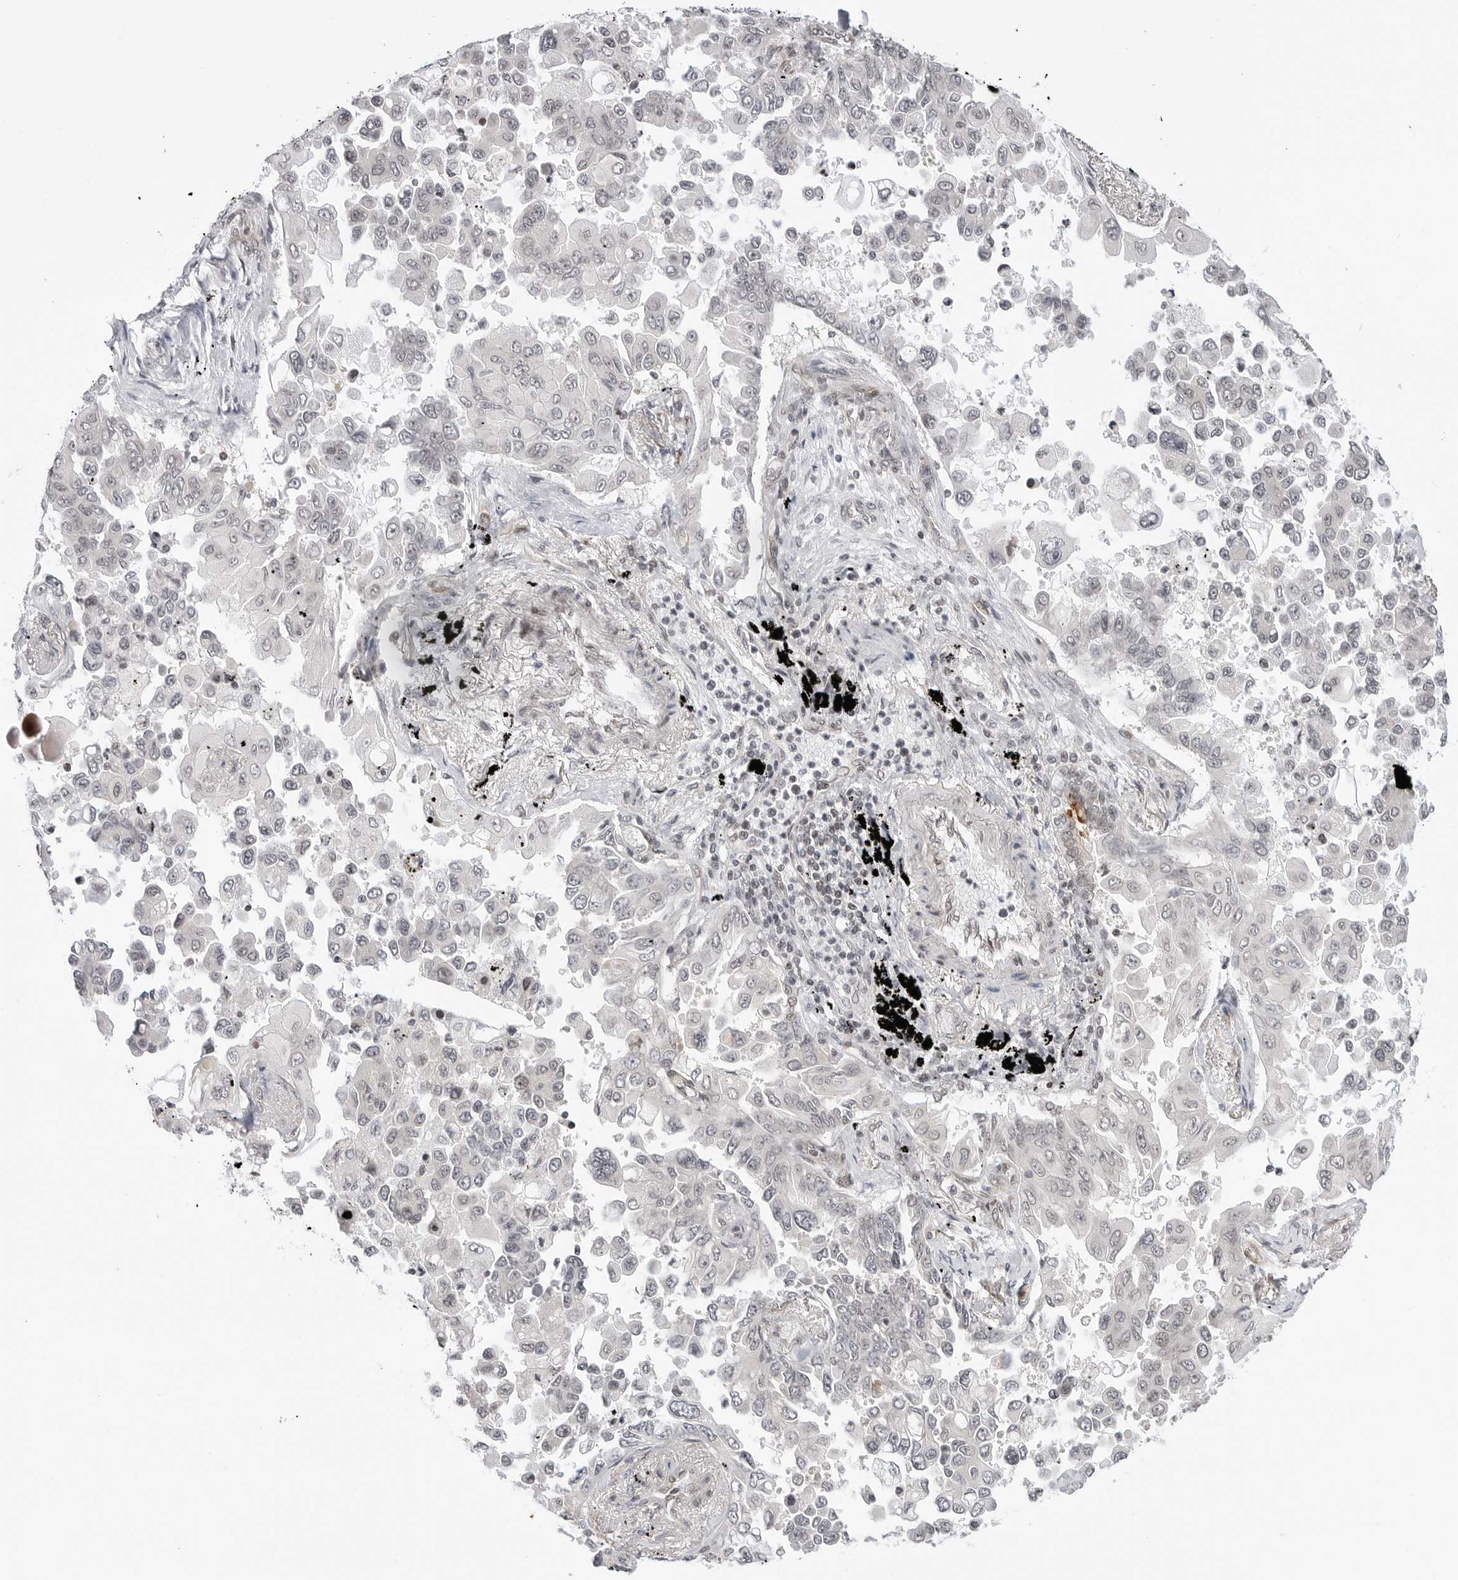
{"staining": {"intensity": "negative", "quantity": "none", "location": "none"}, "tissue": "lung cancer", "cell_type": "Tumor cells", "image_type": "cancer", "snomed": [{"axis": "morphology", "description": "Adenocarcinoma, NOS"}, {"axis": "topography", "description": "Lung"}], "caption": "A micrograph of human lung cancer is negative for staining in tumor cells.", "gene": "C8orf33", "patient": {"sex": "female", "age": 67}}